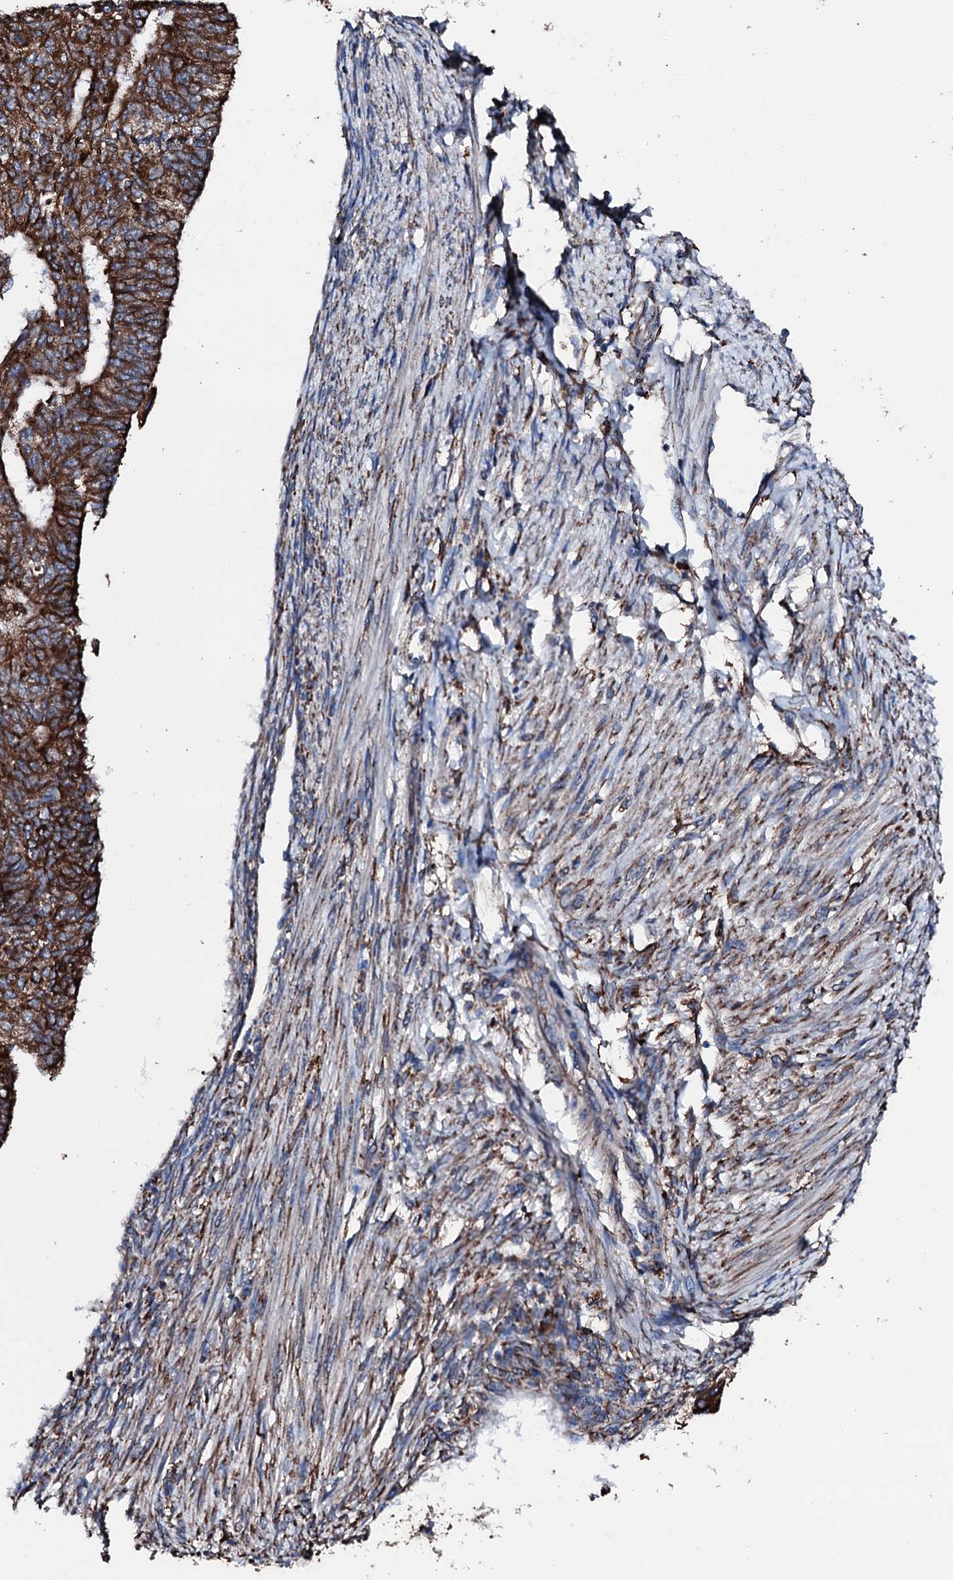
{"staining": {"intensity": "strong", "quantity": ">75%", "location": "cytoplasmic/membranous"}, "tissue": "endometrial cancer", "cell_type": "Tumor cells", "image_type": "cancer", "snomed": [{"axis": "morphology", "description": "Adenocarcinoma, NOS"}, {"axis": "topography", "description": "Endometrium"}], "caption": "DAB (3,3'-diaminobenzidine) immunohistochemical staining of human endometrial adenocarcinoma demonstrates strong cytoplasmic/membranous protein positivity in approximately >75% of tumor cells. The staining was performed using DAB (3,3'-diaminobenzidine) to visualize the protein expression in brown, while the nuclei were stained in blue with hematoxylin (Magnification: 20x).", "gene": "AMDHD1", "patient": {"sex": "female", "age": 32}}